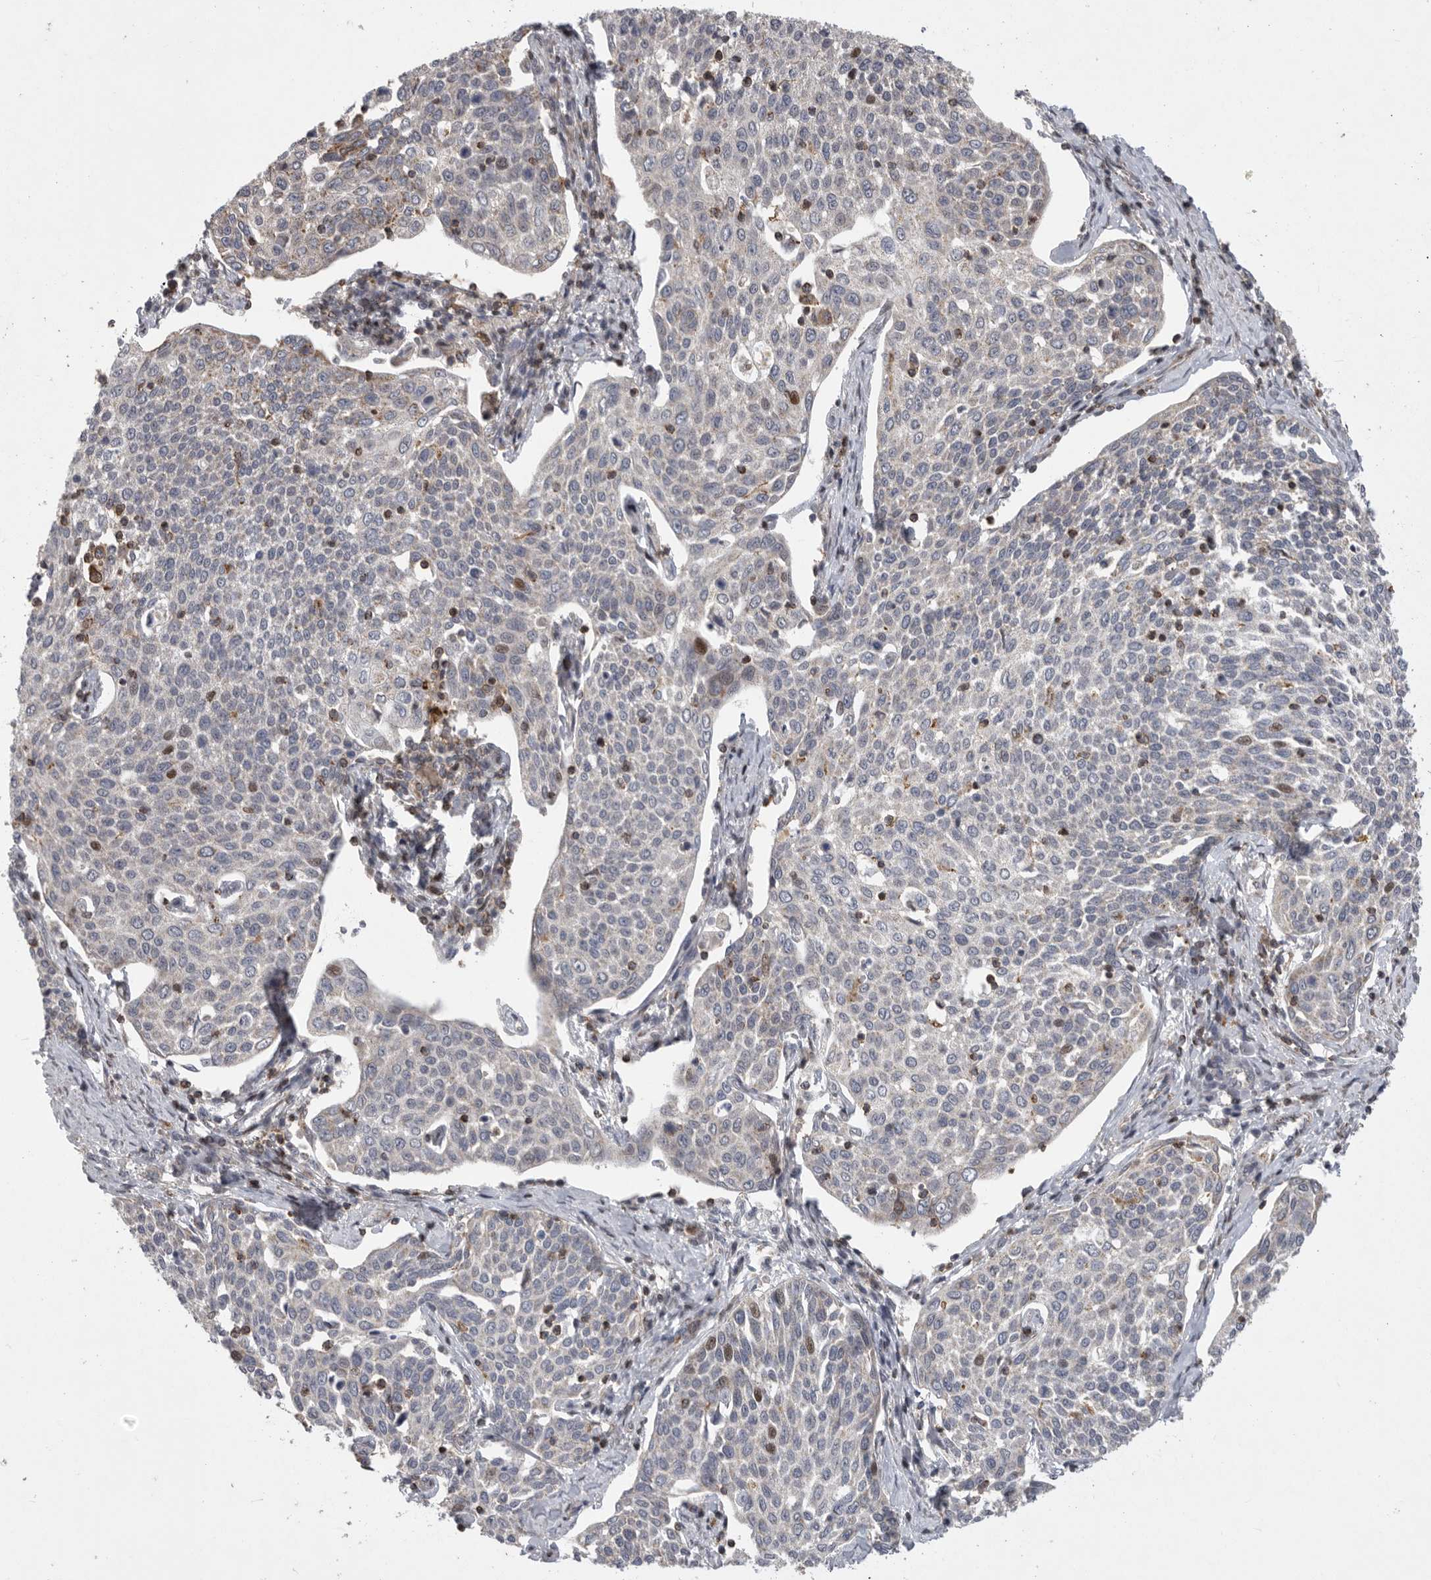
{"staining": {"intensity": "negative", "quantity": "none", "location": "none"}, "tissue": "cervical cancer", "cell_type": "Tumor cells", "image_type": "cancer", "snomed": [{"axis": "morphology", "description": "Squamous cell carcinoma, NOS"}, {"axis": "topography", "description": "Cervix"}], "caption": "A high-resolution image shows immunohistochemistry (IHC) staining of cervical cancer, which reveals no significant positivity in tumor cells.", "gene": "MPZL1", "patient": {"sex": "female", "age": 34}}